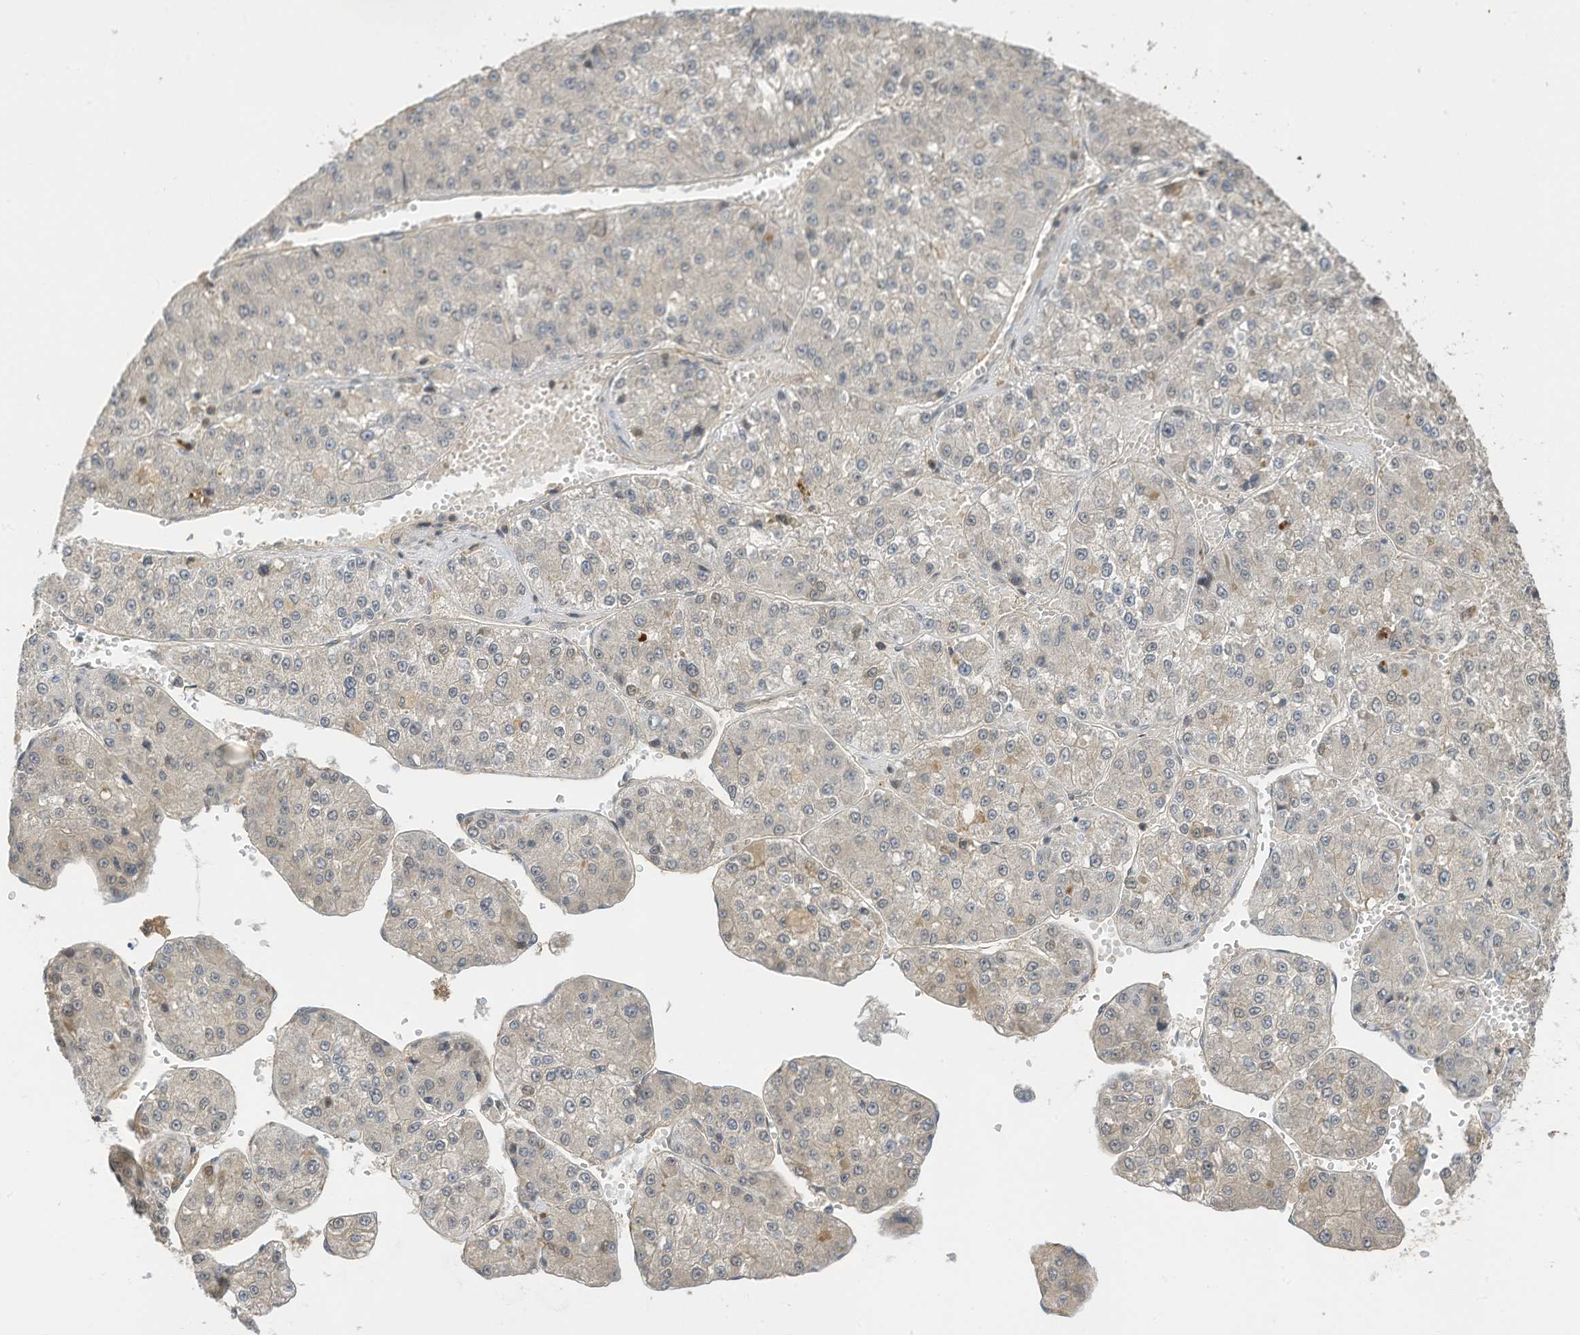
{"staining": {"intensity": "negative", "quantity": "none", "location": "none"}, "tissue": "liver cancer", "cell_type": "Tumor cells", "image_type": "cancer", "snomed": [{"axis": "morphology", "description": "Carcinoma, Hepatocellular, NOS"}, {"axis": "topography", "description": "Liver"}], "caption": "High magnification brightfield microscopy of liver cancer (hepatocellular carcinoma) stained with DAB (brown) and counterstained with hematoxylin (blue): tumor cells show no significant positivity.", "gene": "SLFN14", "patient": {"sex": "female", "age": 73}}